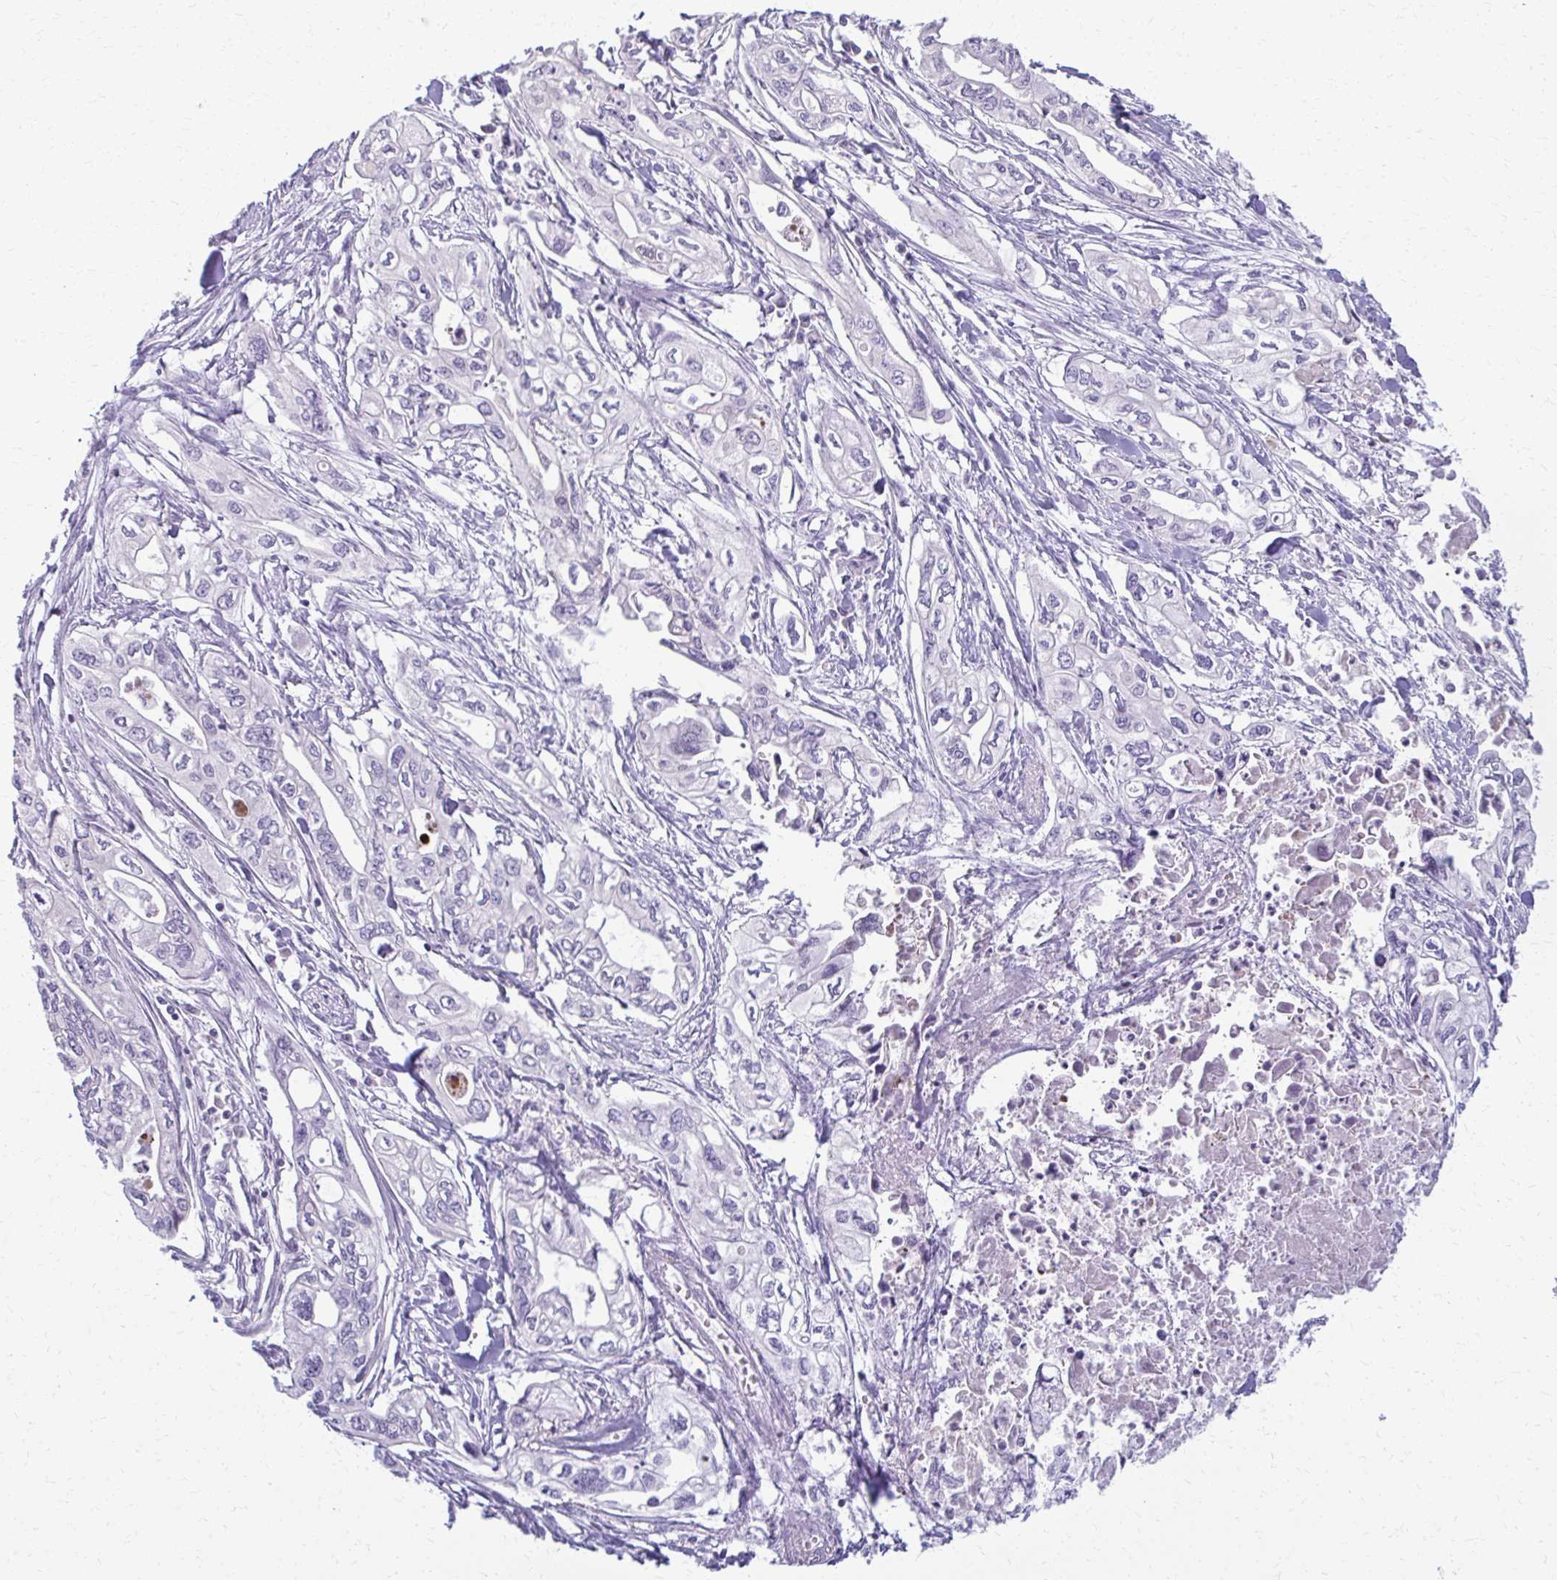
{"staining": {"intensity": "negative", "quantity": "none", "location": "none"}, "tissue": "pancreatic cancer", "cell_type": "Tumor cells", "image_type": "cancer", "snomed": [{"axis": "morphology", "description": "Adenocarcinoma, NOS"}, {"axis": "topography", "description": "Pancreas"}], "caption": "Immunohistochemical staining of pancreatic cancer displays no significant staining in tumor cells.", "gene": "OR4M1", "patient": {"sex": "male", "age": 68}}